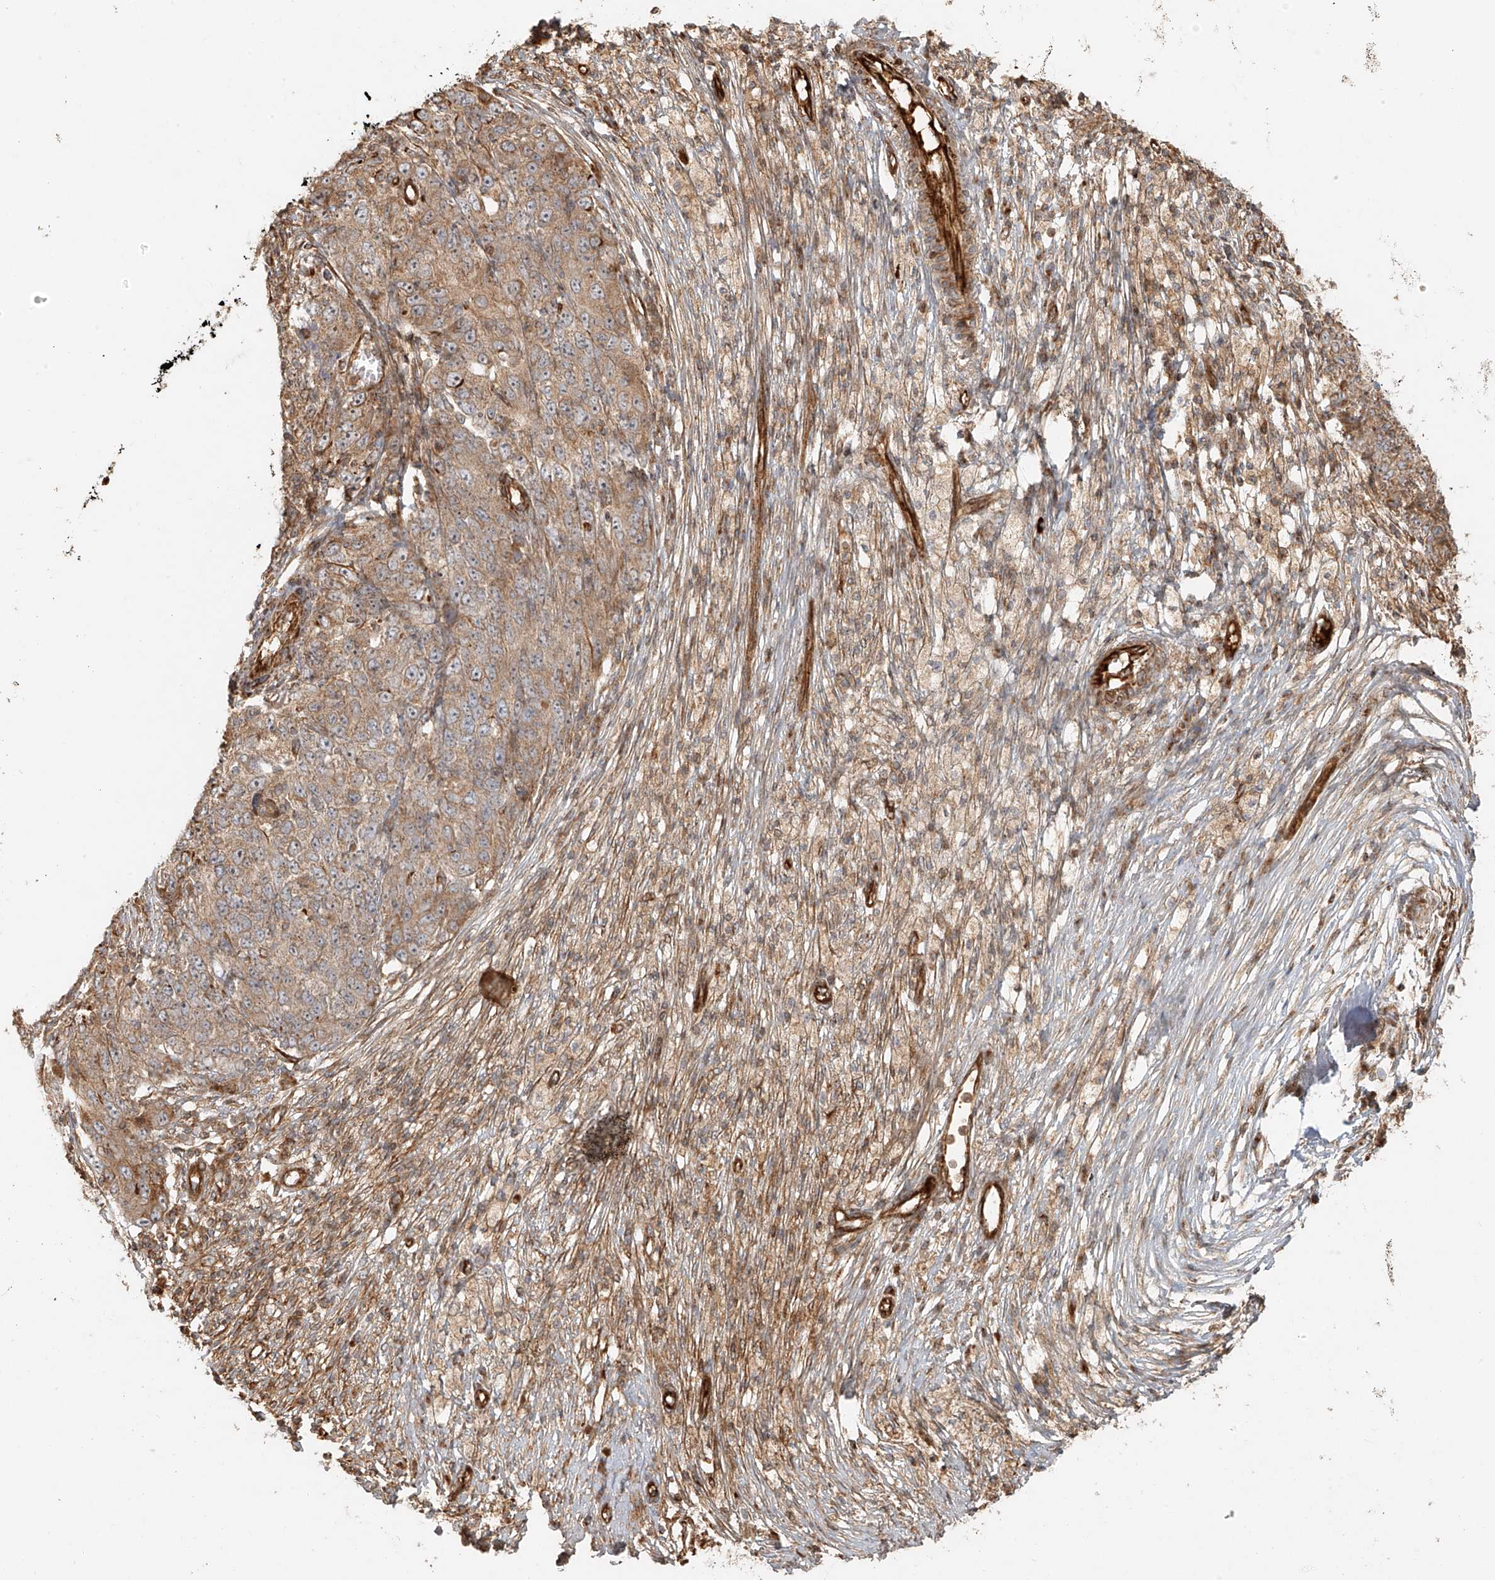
{"staining": {"intensity": "moderate", "quantity": ">75%", "location": "cytoplasmic/membranous"}, "tissue": "ovarian cancer", "cell_type": "Tumor cells", "image_type": "cancer", "snomed": [{"axis": "morphology", "description": "Carcinoma, endometroid"}, {"axis": "topography", "description": "Ovary"}], "caption": "A photomicrograph of endometroid carcinoma (ovarian) stained for a protein reveals moderate cytoplasmic/membranous brown staining in tumor cells.", "gene": "MIPEP", "patient": {"sex": "female", "age": 42}}